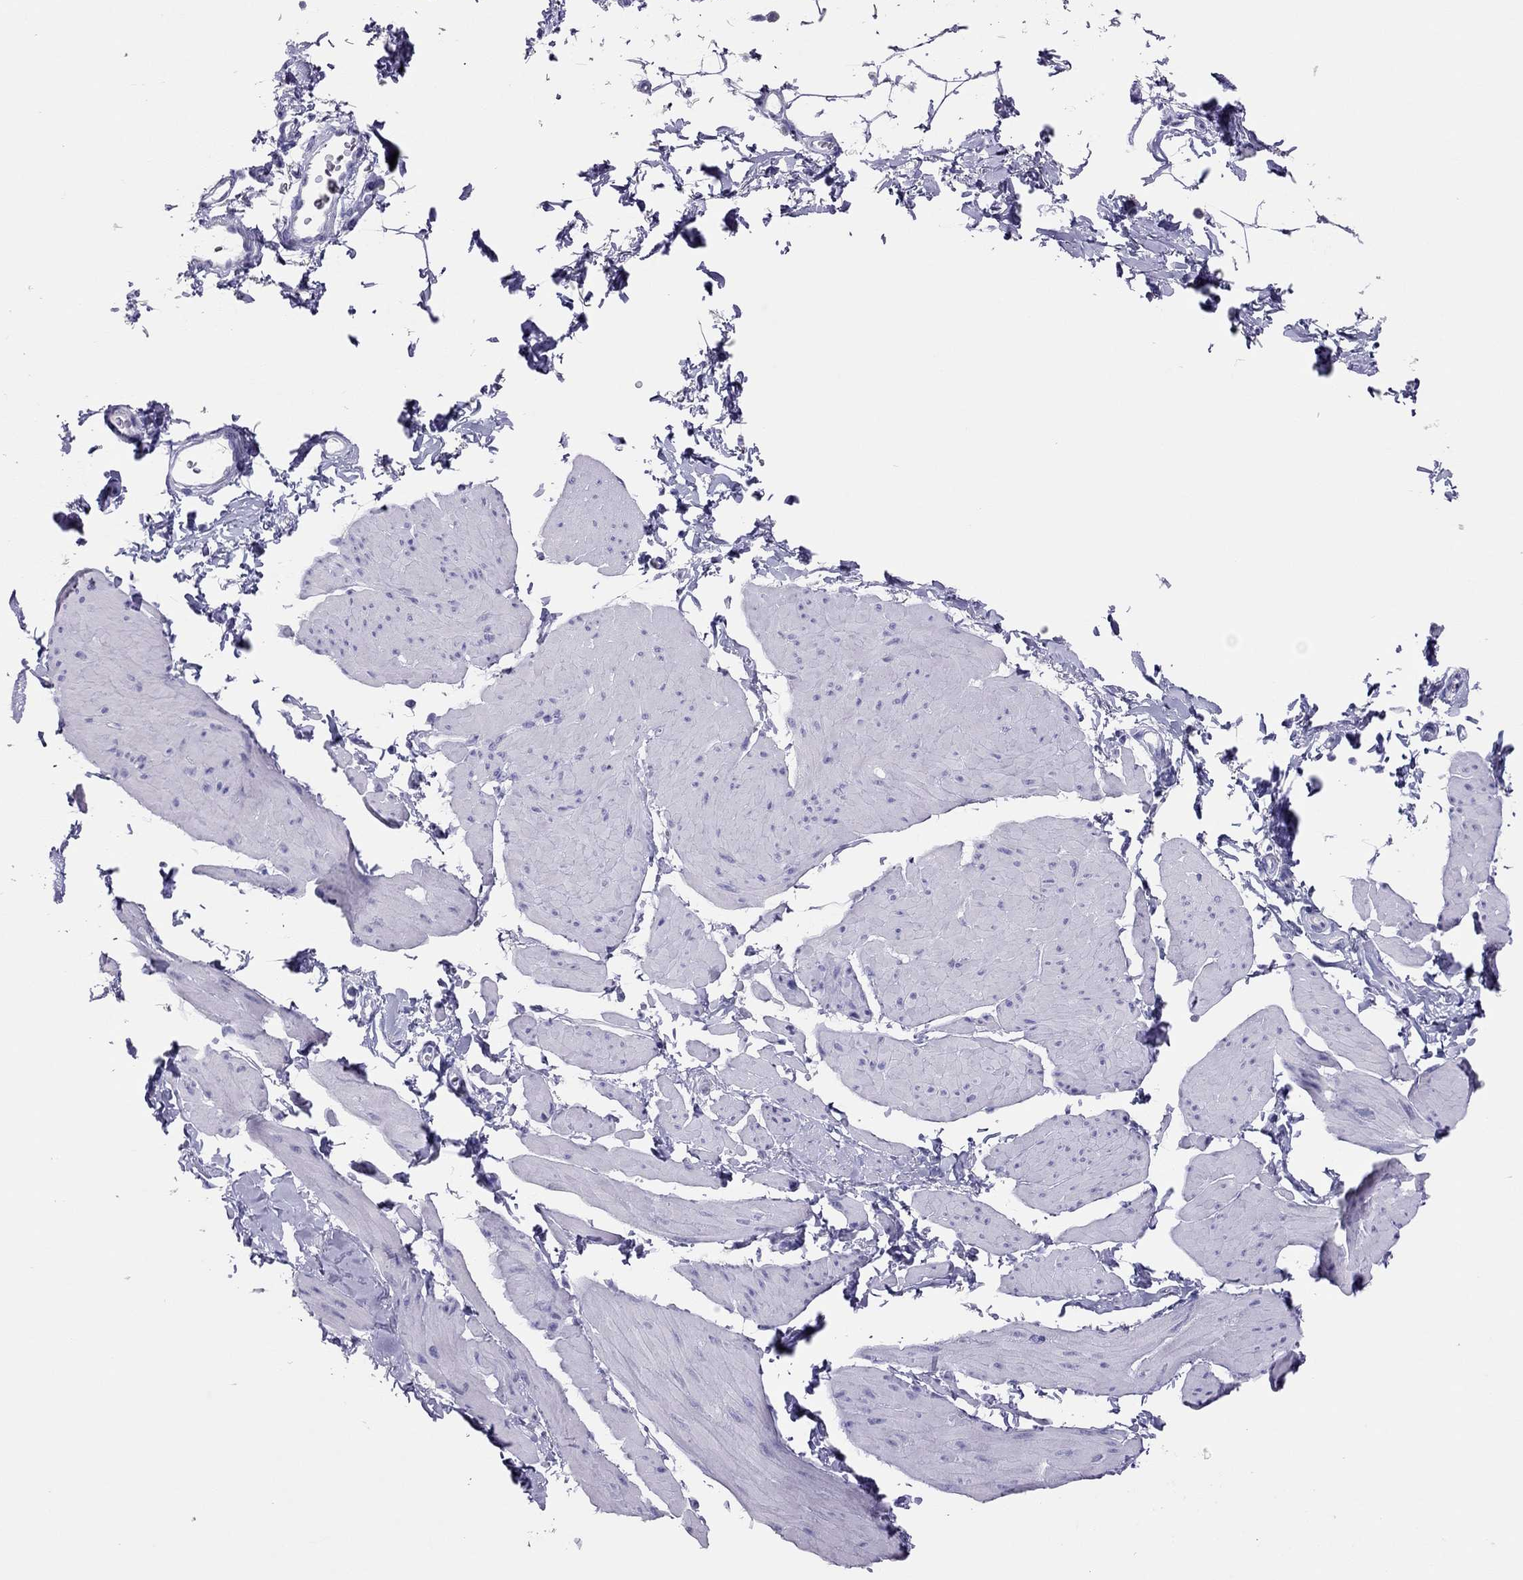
{"staining": {"intensity": "negative", "quantity": "none", "location": "none"}, "tissue": "smooth muscle", "cell_type": "Smooth muscle cells", "image_type": "normal", "snomed": [{"axis": "morphology", "description": "Normal tissue, NOS"}, {"axis": "topography", "description": "Adipose tissue"}, {"axis": "topography", "description": "Smooth muscle"}, {"axis": "topography", "description": "Peripheral nerve tissue"}], "caption": "Smooth muscle cells show no significant staining in benign smooth muscle. (Stains: DAB immunohistochemistry (IHC) with hematoxylin counter stain, Microscopy: brightfield microscopy at high magnification).", "gene": "TSHB", "patient": {"sex": "male", "age": 83}}